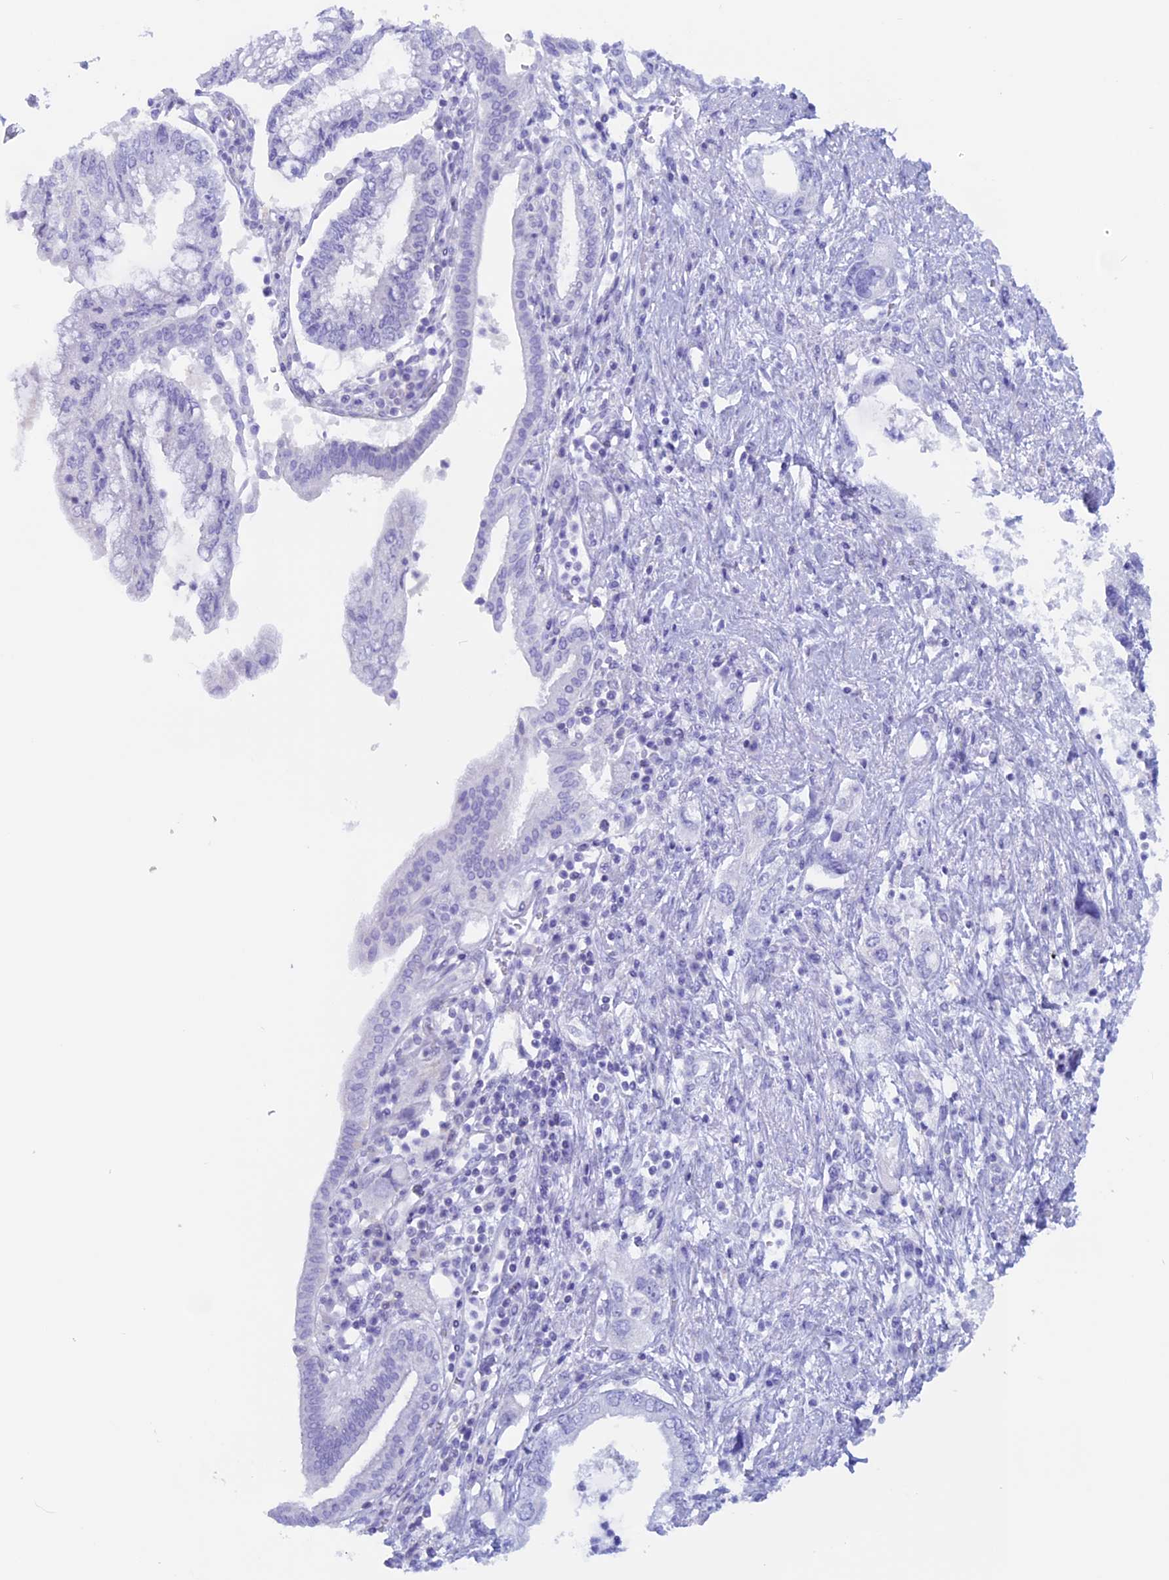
{"staining": {"intensity": "negative", "quantity": "none", "location": "none"}, "tissue": "pancreatic cancer", "cell_type": "Tumor cells", "image_type": "cancer", "snomed": [{"axis": "morphology", "description": "Adenocarcinoma, NOS"}, {"axis": "topography", "description": "Pancreas"}], "caption": "A photomicrograph of human pancreatic cancer is negative for staining in tumor cells. The staining is performed using DAB (3,3'-diaminobenzidine) brown chromogen with nuclei counter-stained in using hematoxylin.", "gene": "RP1", "patient": {"sex": "female", "age": 73}}